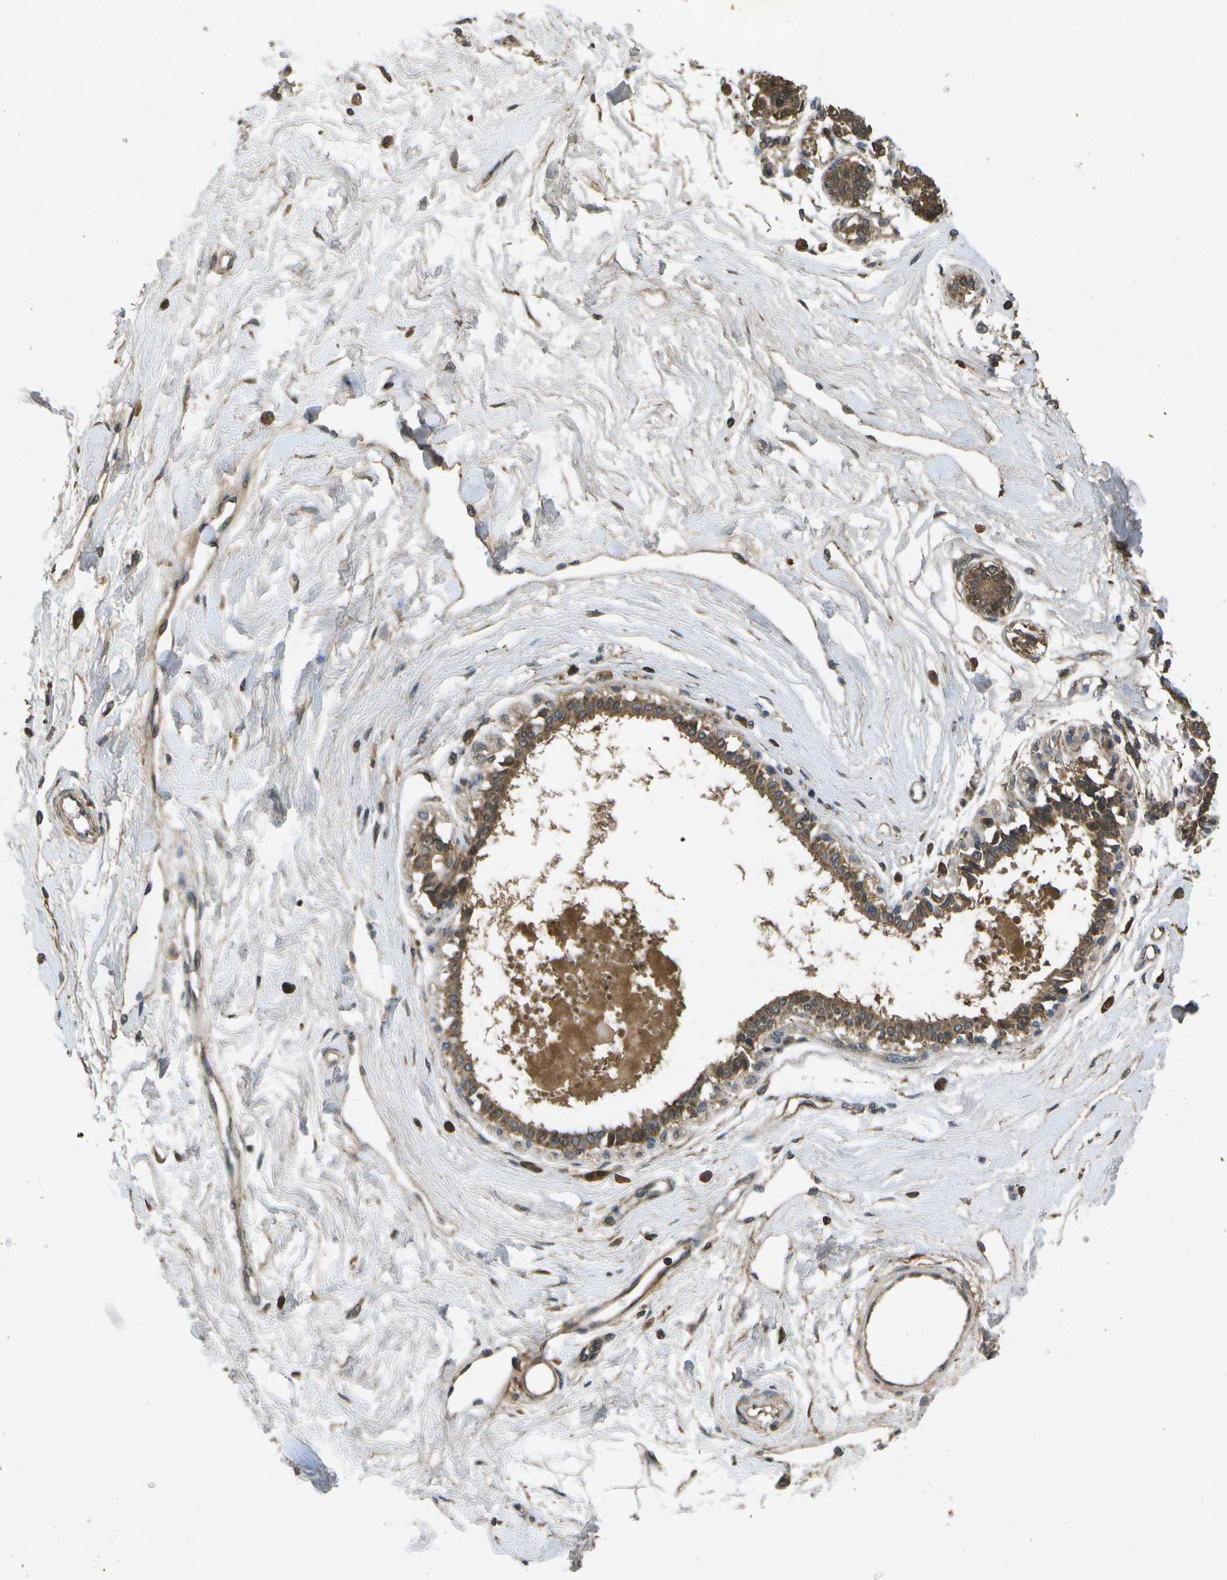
{"staining": {"intensity": "weak", "quantity": "25%-75%", "location": "cytoplasmic/membranous"}, "tissue": "breast", "cell_type": "Adipocytes", "image_type": "normal", "snomed": [{"axis": "morphology", "description": "Normal tissue, NOS"}, {"axis": "topography", "description": "Breast"}], "caption": "Immunohistochemistry (IHC) image of unremarkable breast stained for a protein (brown), which exhibits low levels of weak cytoplasmic/membranous expression in approximately 25%-75% of adipocytes.", "gene": "HFE", "patient": {"sex": "female", "age": 45}}